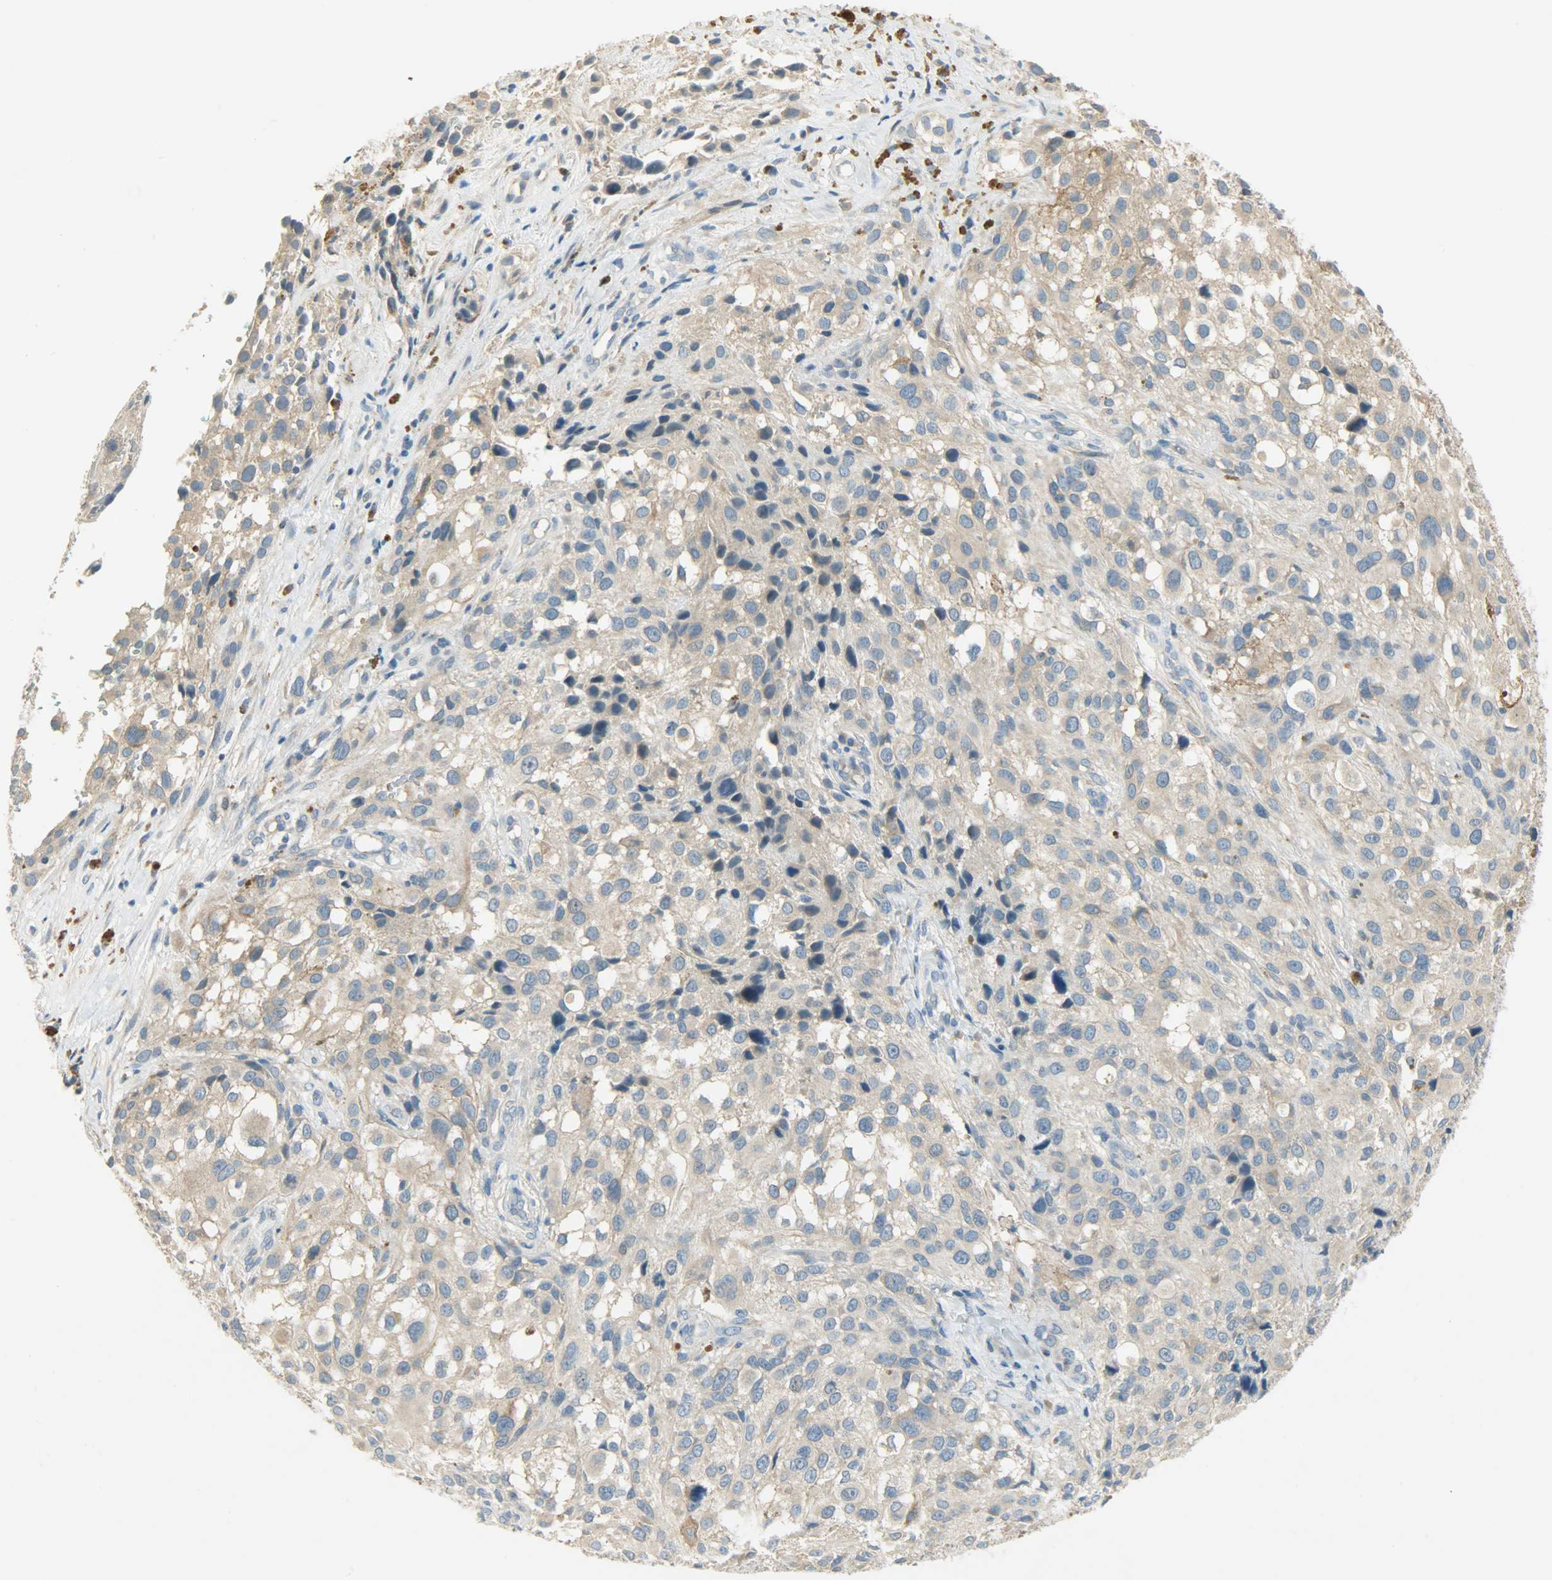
{"staining": {"intensity": "moderate", "quantity": ">75%", "location": "cytoplasmic/membranous"}, "tissue": "melanoma", "cell_type": "Tumor cells", "image_type": "cancer", "snomed": [{"axis": "morphology", "description": "Necrosis, NOS"}, {"axis": "morphology", "description": "Malignant melanoma, NOS"}, {"axis": "topography", "description": "Skin"}], "caption": "Immunohistochemistry (IHC) of human malignant melanoma reveals medium levels of moderate cytoplasmic/membranous positivity in approximately >75% of tumor cells. Immunohistochemistry stains the protein in brown and the nuclei are stained blue.", "gene": "DSG2", "patient": {"sex": "female", "age": 87}}